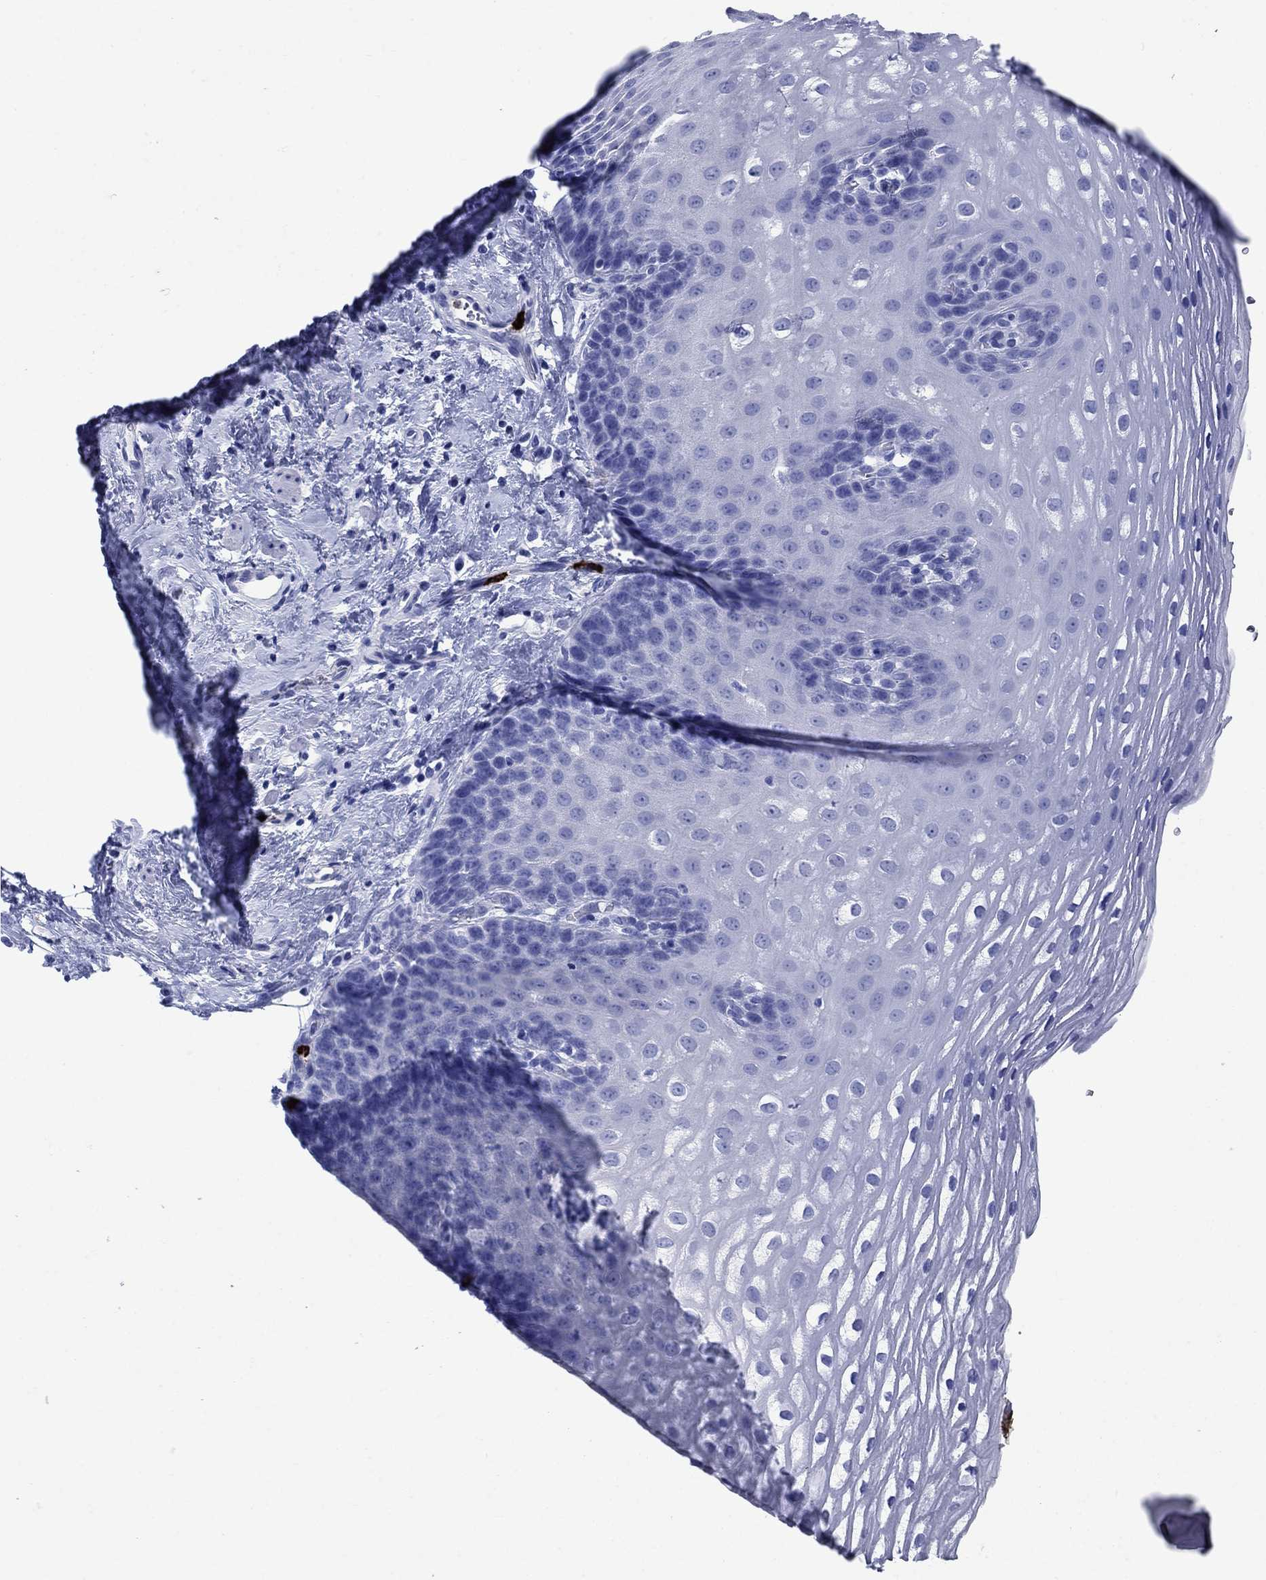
{"staining": {"intensity": "negative", "quantity": "none", "location": "none"}, "tissue": "esophagus", "cell_type": "Squamous epithelial cells", "image_type": "normal", "snomed": [{"axis": "morphology", "description": "Normal tissue, NOS"}, {"axis": "topography", "description": "Esophagus"}], "caption": "Immunohistochemistry (IHC) of benign esophagus exhibits no staining in squamous epithelial cells.", "gene": "AZU1", "patient": {"sex": "male", "age": 64}}